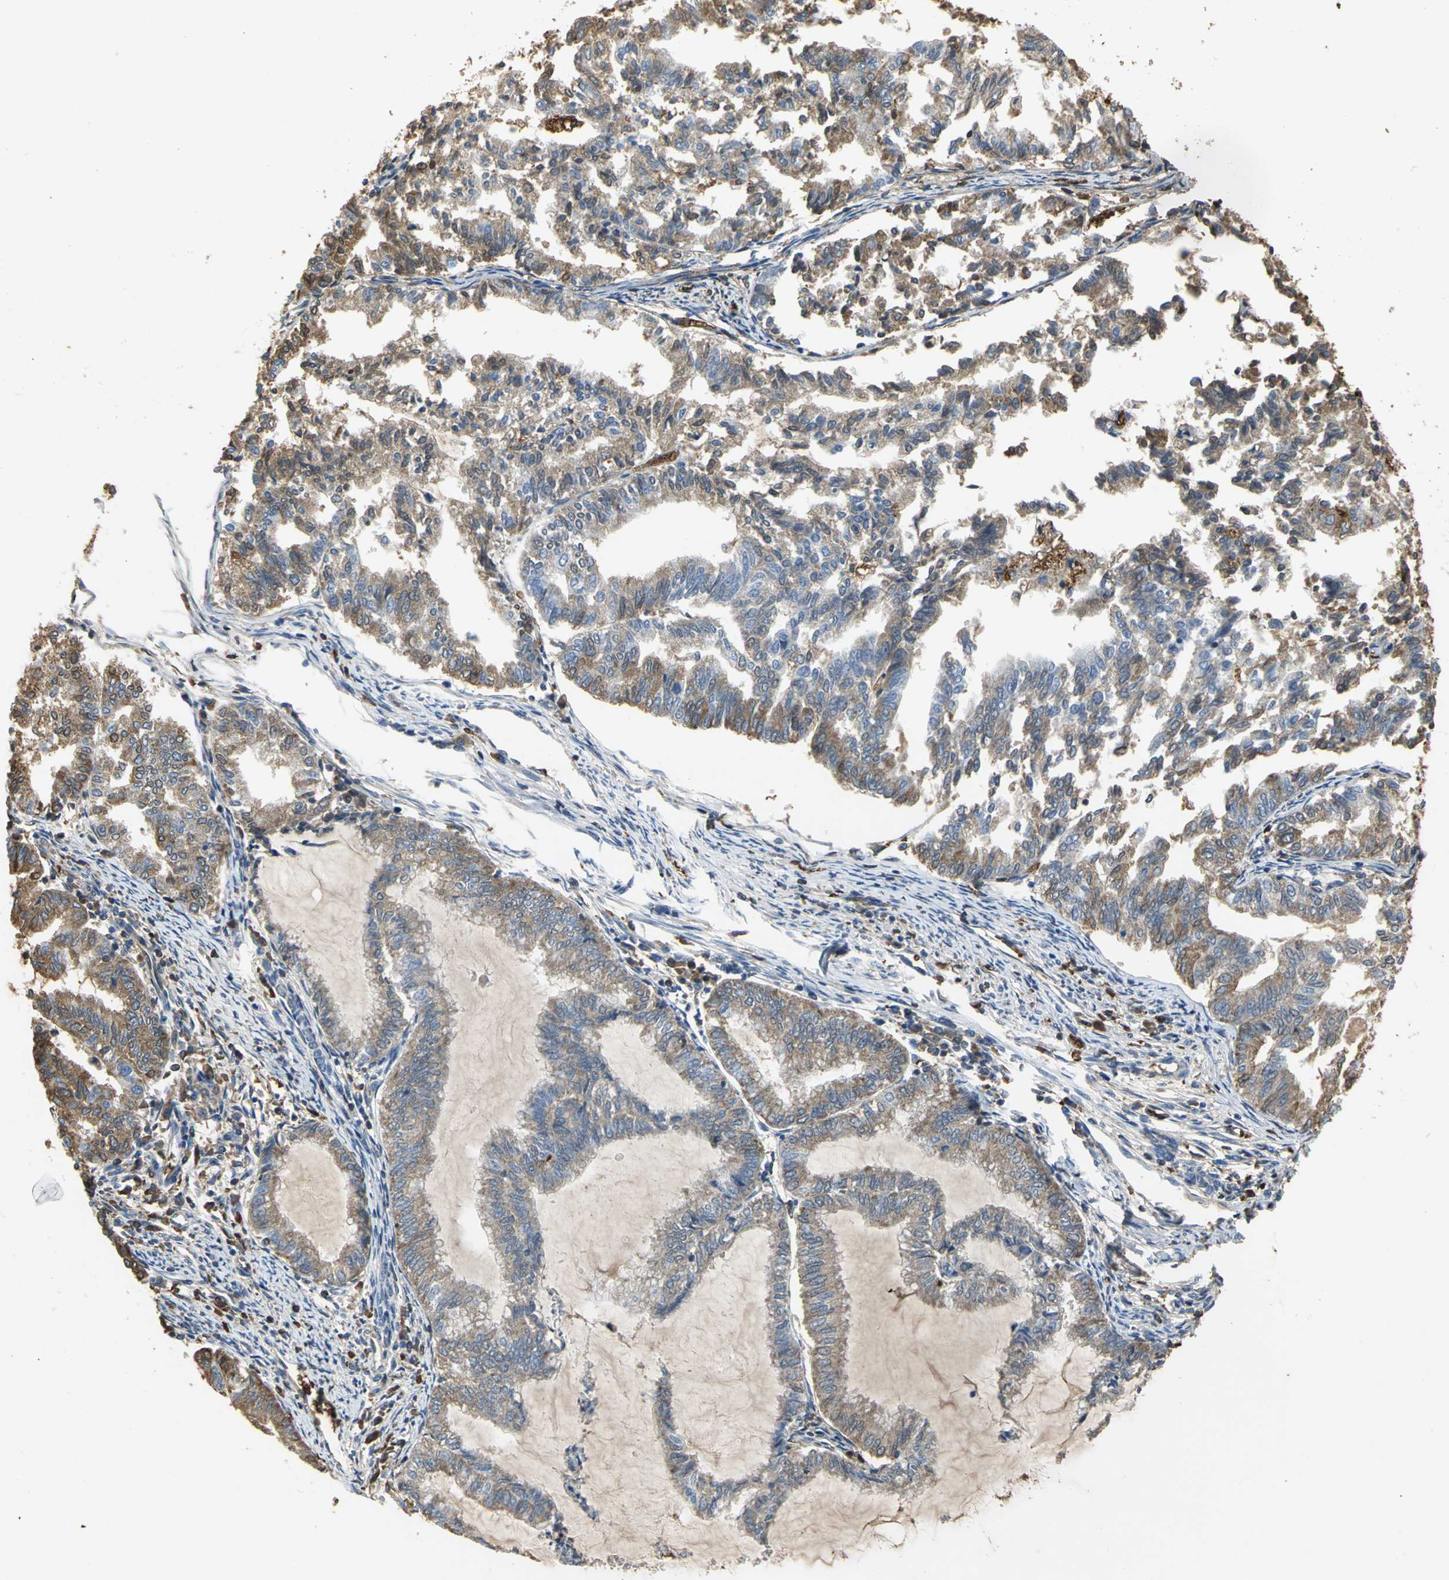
{"staining": {"intensity": "strong", "quantity": ">75%", "location": "cytoplasmic/membranous"}, "tissue": "endometrial cancer", "cell_type": "Tumor cells", "image_type": "cancer", "snomed": [{"axis": "morphology", "description": "Adenocarcinoma, NOS"}, {"axis": "topography", "description": "Endometrium"}], "caption": "Human endometrial adenocarcinoma stained for a protein (brown) exhibits strong cytoplasmic/membranous positive expression in about >75% of tumor cells.", "gene": "TREM1", "patient": {"sex": "female", "age": 79}}